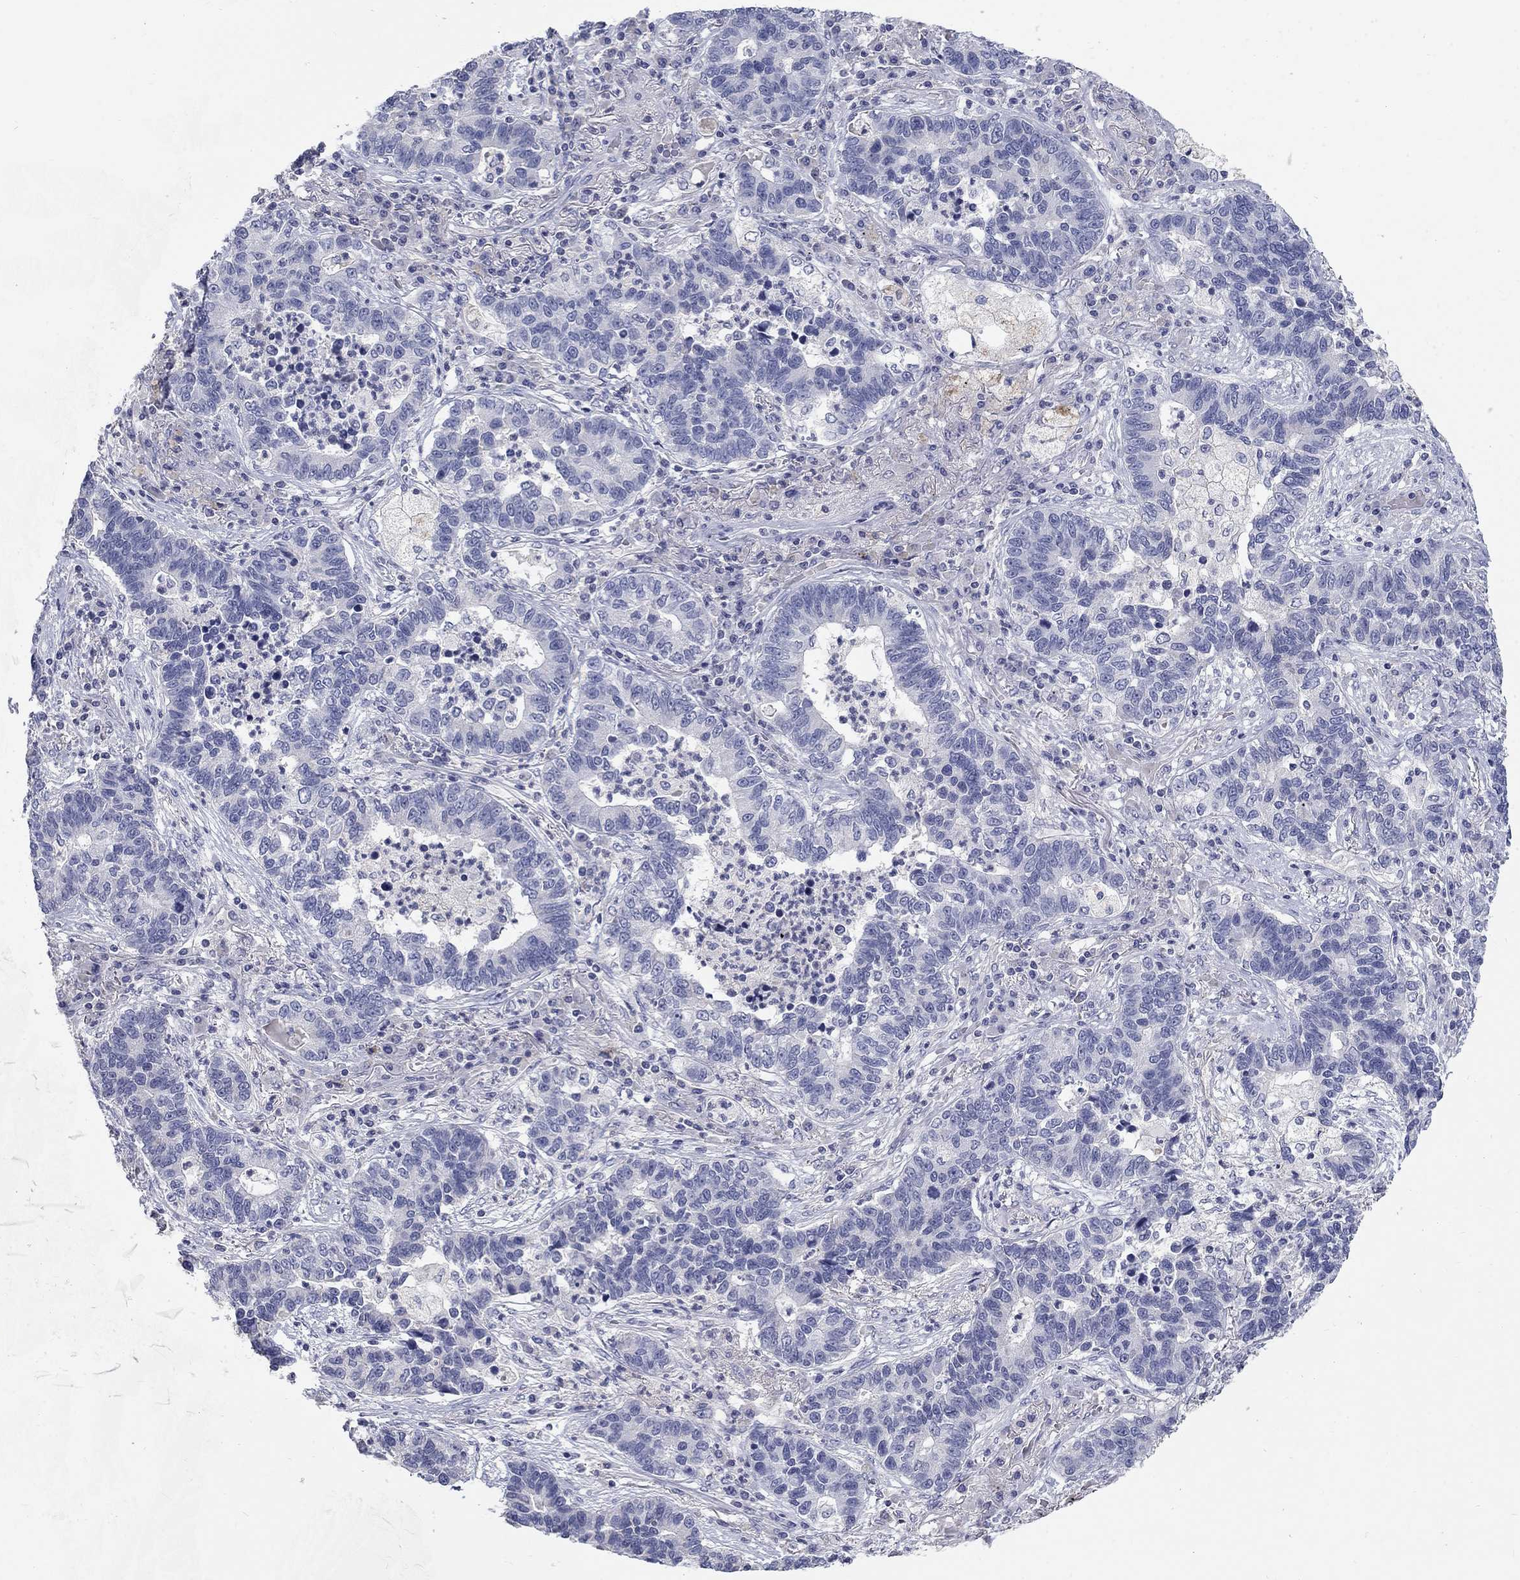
{"staining": {"intensity": "negative", "quantity": "none", "location": "none"}, "tissue": "lung cancer", "cell_type": "Tumor cells", "image_type": "cancer", "snomed": [{"axis": "morphology", "description": "Adenocarcinoma, NOS"}, {"axis": "topography", "description": "Lung"}], "caption": "Lung cancer stained for a protein using immunohistochemistry (IHC) reveals no positivity tumor cells.", "gene": "PTH1R", "patient": {"sex": "female", "age": 57}}